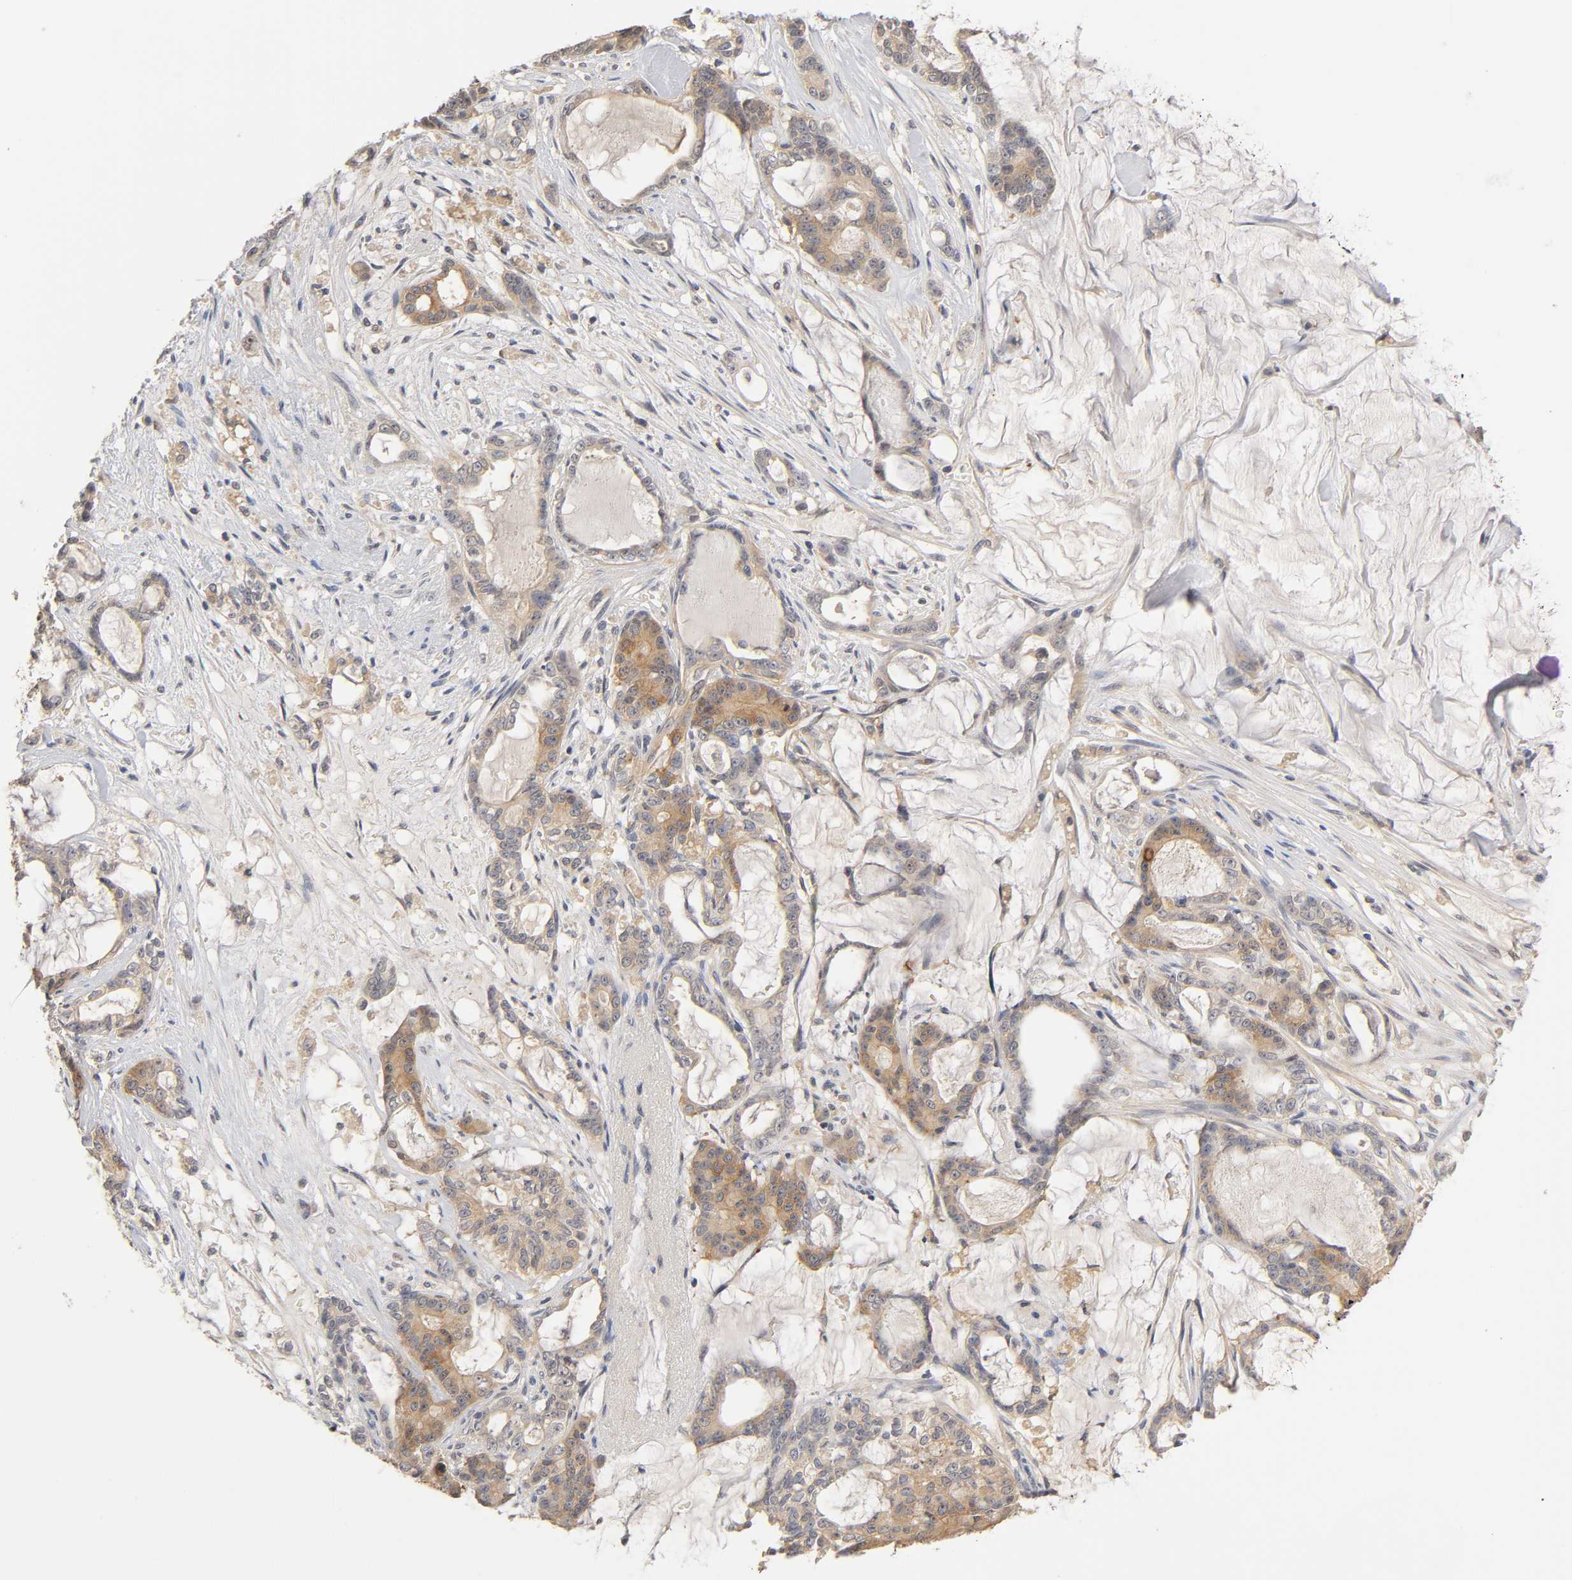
{"staining": {"intensity": "weak", "quantity": "25%-75%", "location": "cytoplasmic/membranous"}, "tissue": "pancreatic cancer", "cell_type": "Tumor cells", "image_type": "cancer", "snomed": [{"axis": "morphology", "description": "Adenocarcinoma, NOS"}, {"axis": "topography", "description": "Pancreas"}], "caption": "Tumor cells demonstrate low levels of weak cytoplasmic/membranous positivity in approximately 25%-75% of cells in pancreatic cancer (adenocarcinoma).", "gene": "PDE5A", "patient": {"sex": "female", "age": 73}}